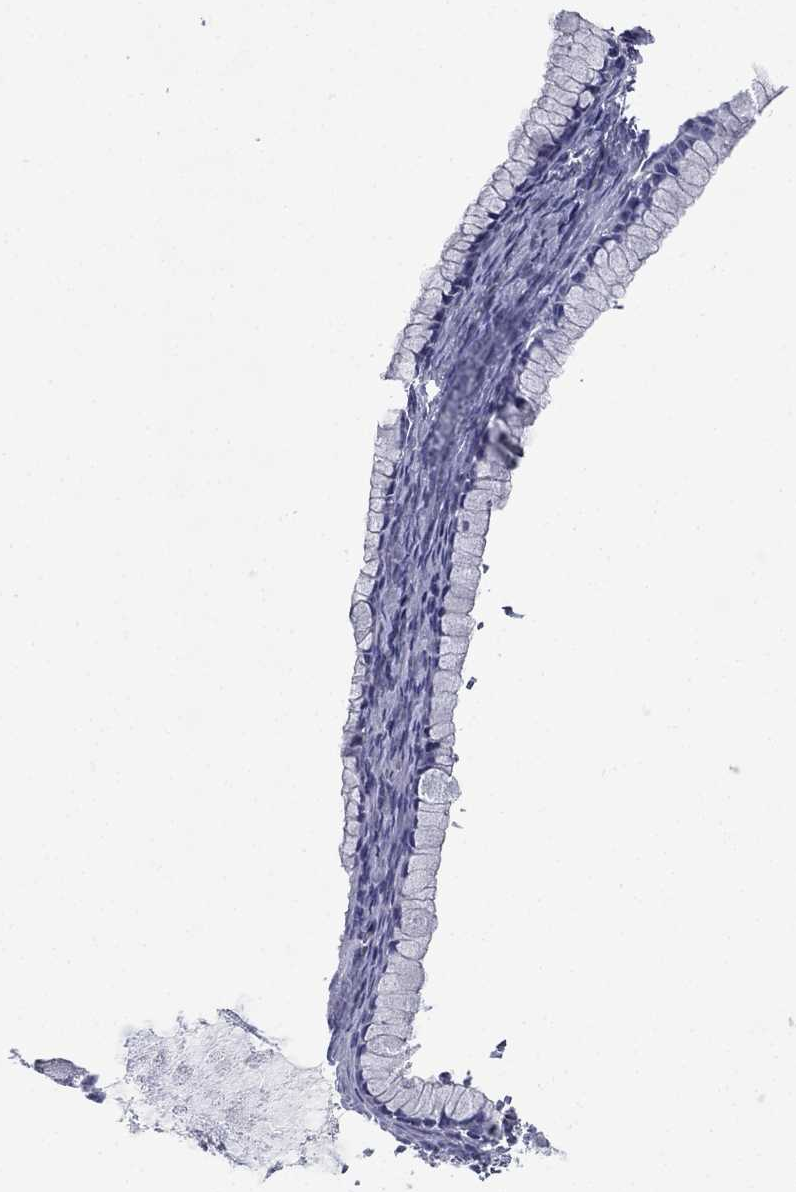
{"staining": {"intensity": "negative", "quantity": "none", "location": "none"}, "tissue": "ovarian cancer", "cell_type": "Tumor cells", "image_type": "cancer", "snomed": [{"axis": "morphology", "description": "Cystadenocarcinoma, mucinous, NOS"}, {"axis": "topography", "description": "Ovary"}], "caption": "This is a image of immunohistochemistry (IHC) staining of ovarian mucinous cystadenocarcinoma, which shows no positivity in tumor cells.", "gene": "FCER2", "patient": {"sex": "female", "age": 41}}